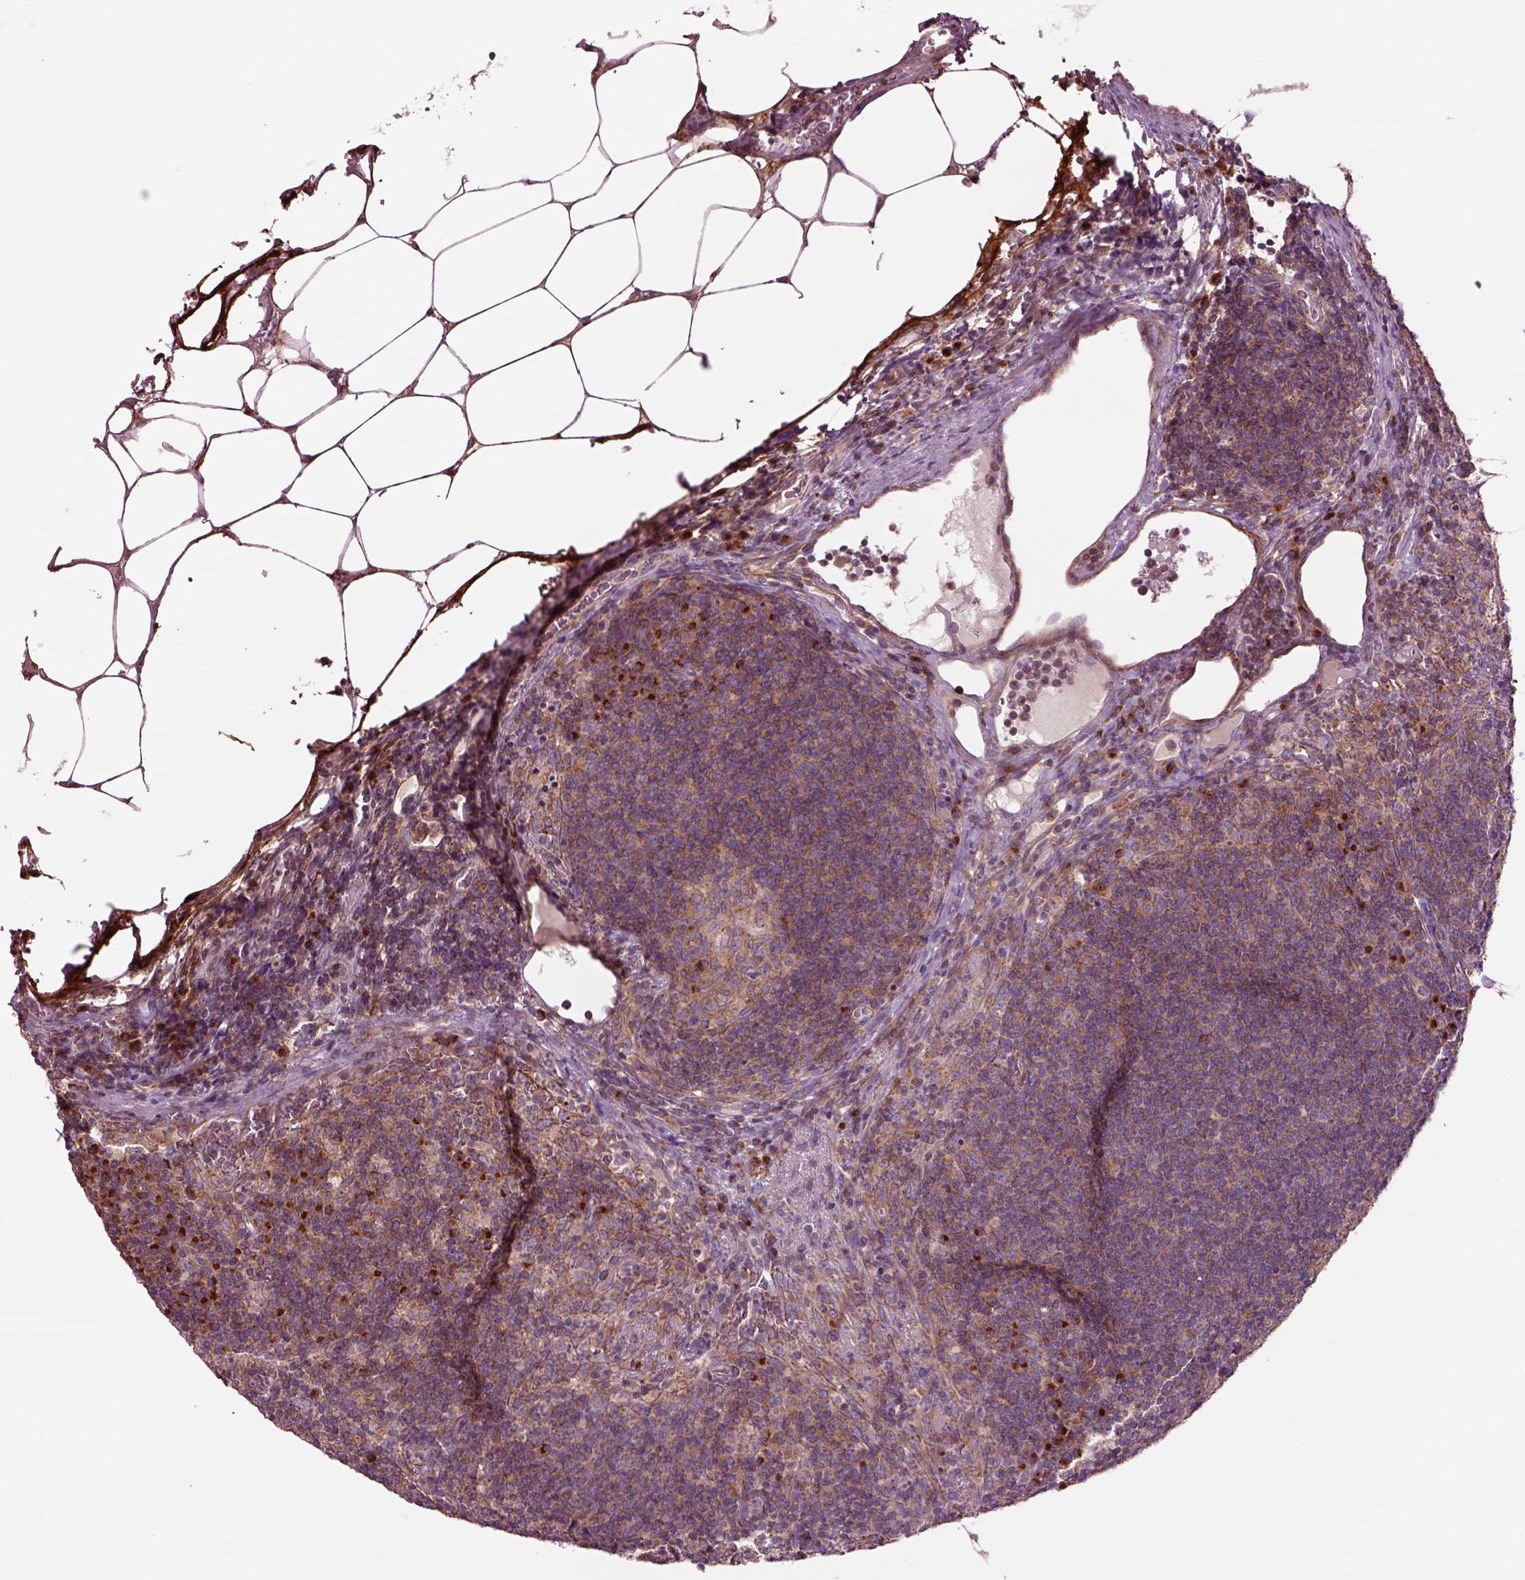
{"staining": {"intensity": "strong", "quantity": "<25%", "location": "cytoplasmic/membranous"}, "tissue": "lymph node", "cell_type": "Germinal center cells", "image_type": "normal", "snomed": [{"axis": "morphology", "description": "Normal tissue, NOS"}, {"axis": "topography", "description": "Lymph node"}], "caption": "IHC histopathology image of benign human lymph node stained for a protein (brown), which reveals medium levels of strong cytoplasmic/membranous staining in approximately <25% of germinal center cells.", "gene": "SEC23A", "patient": {"sex": "male", "age": 67}}